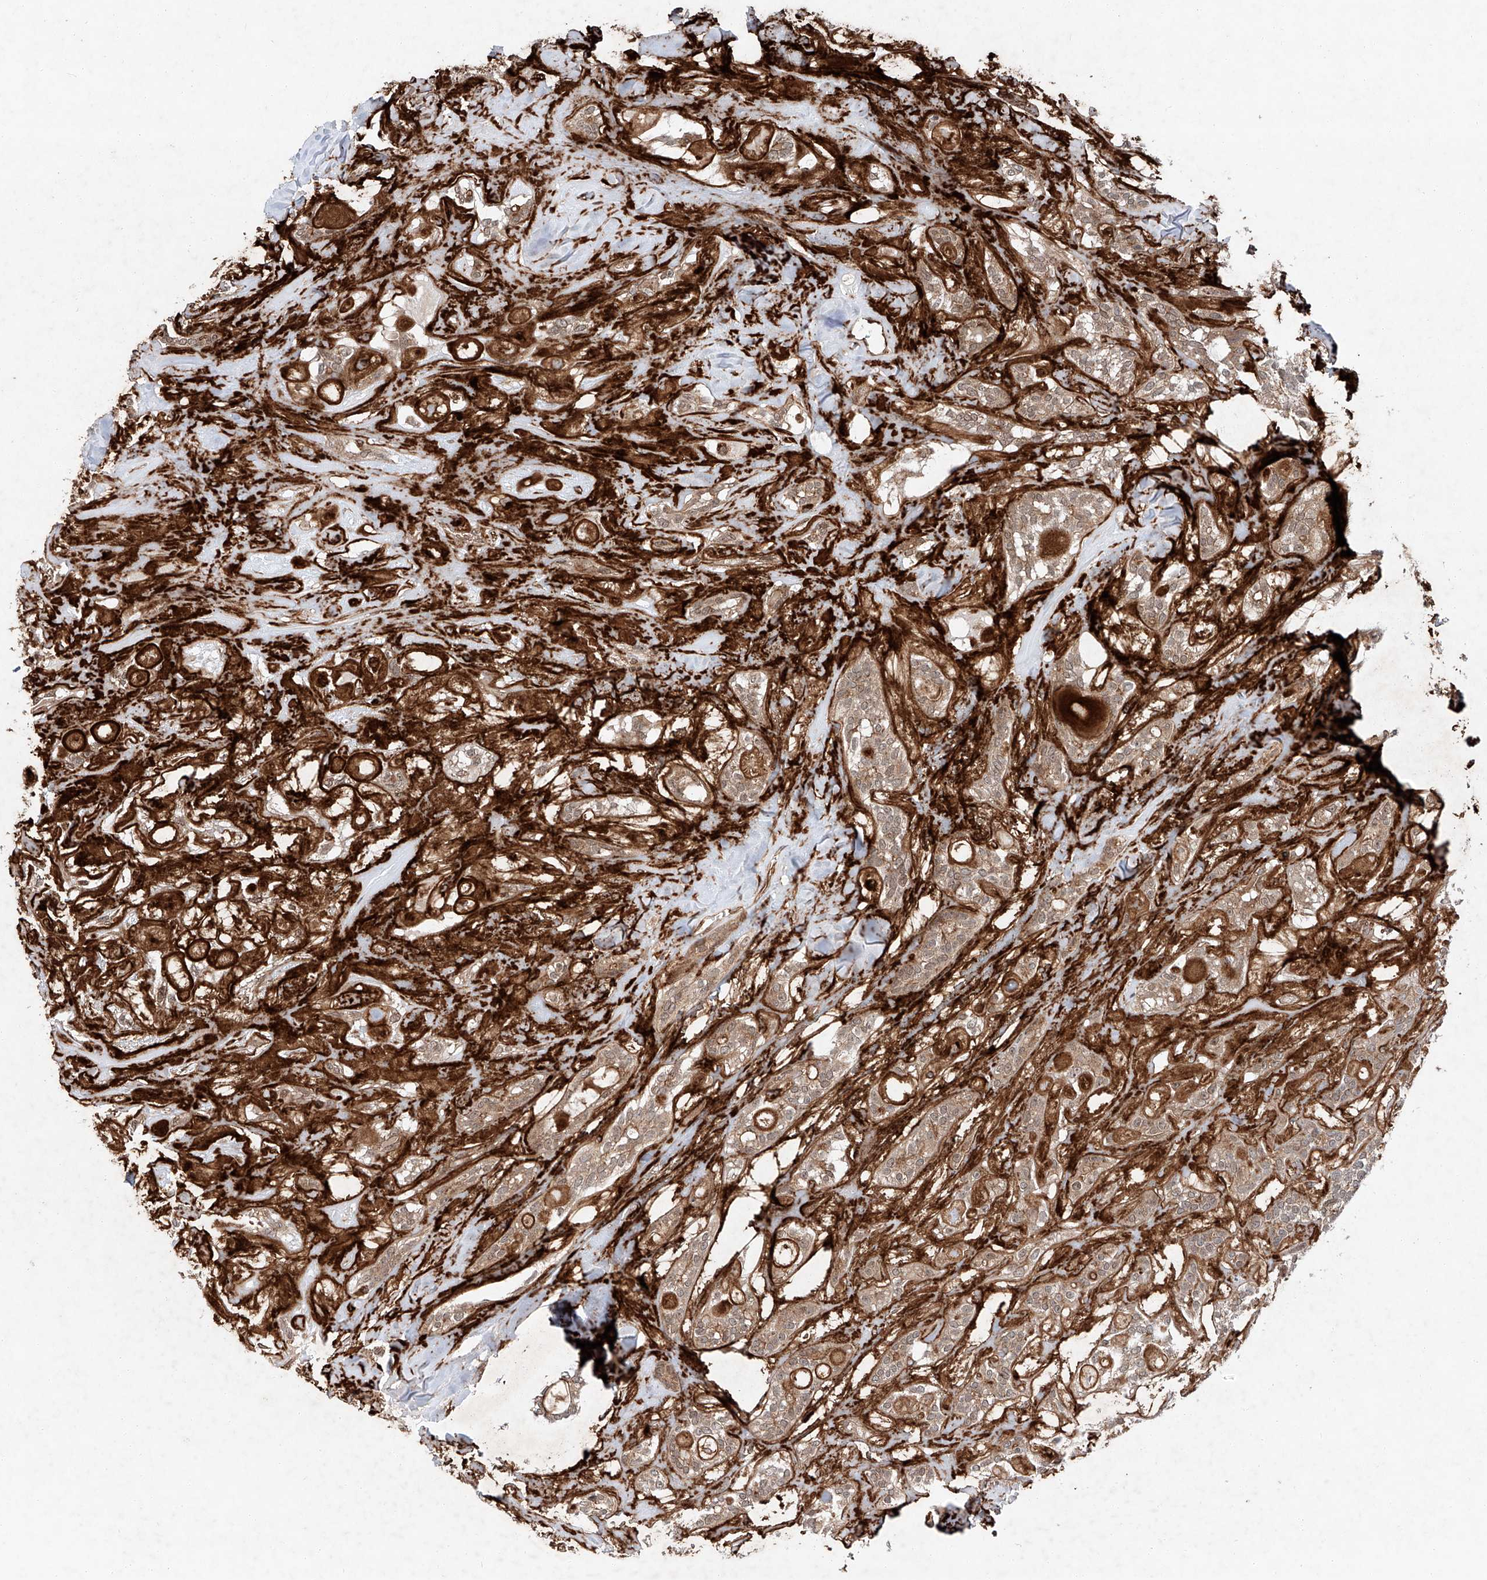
{"staining": {"intensity": "strong", "quantity": "25%-75%", "location": "cytoplasmic/membranous"}, "tissue": "head and neck cancer", "cell_type": "Tumor cells", "image_type": "cancer", "snomed": [{"axis": "morphology", "description": "Adenocarcinoma, NOS"}, {"axis": "topography", "description": "Head-Neck"}], "caption": "Head and neck cancer (adenocarcinoma) stained for a protein demonstrates strong cytoplasmic/membranous positivity in tumor cells.", "gene": "ZFP28", "patient": {"sex": "male", "age": 66}}